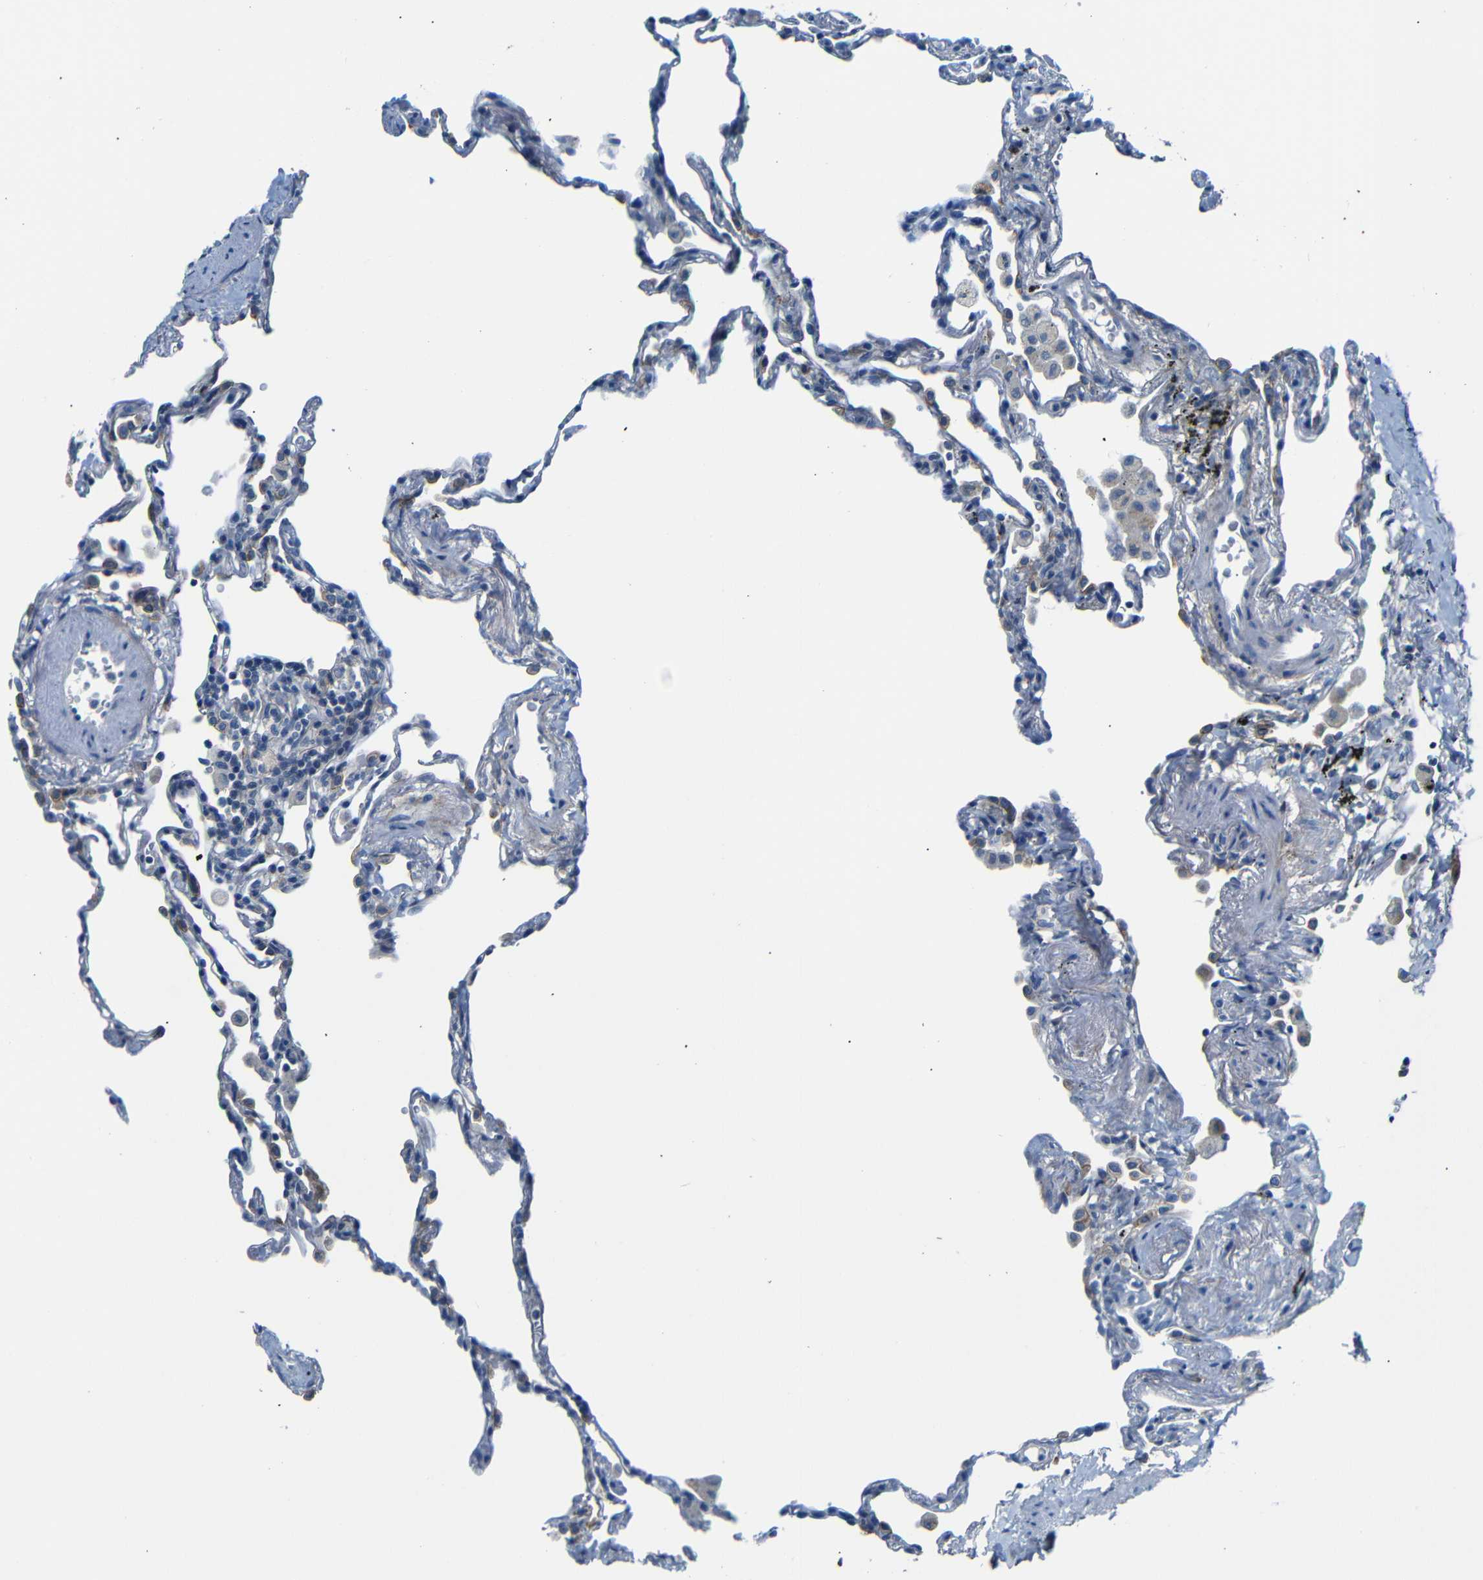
{"staining": {"intensity": "weak", "quantity": "<25%", "location": "cytoplasmic/membranous"}, "tissue": "lung", "cell_type": "Alveolar cells", "image_type": "normal", "snomed": [{"axis": "morphology", "description": "Normal tissue, NOS"}, {"axis": "topography", "description": "Lung"}], "caption": "Protein analysis of benign lung demonstrates no significant staining in alveolar cells.", "gene": "ANK3", "patient": {"sex": "male", "age": 59}}